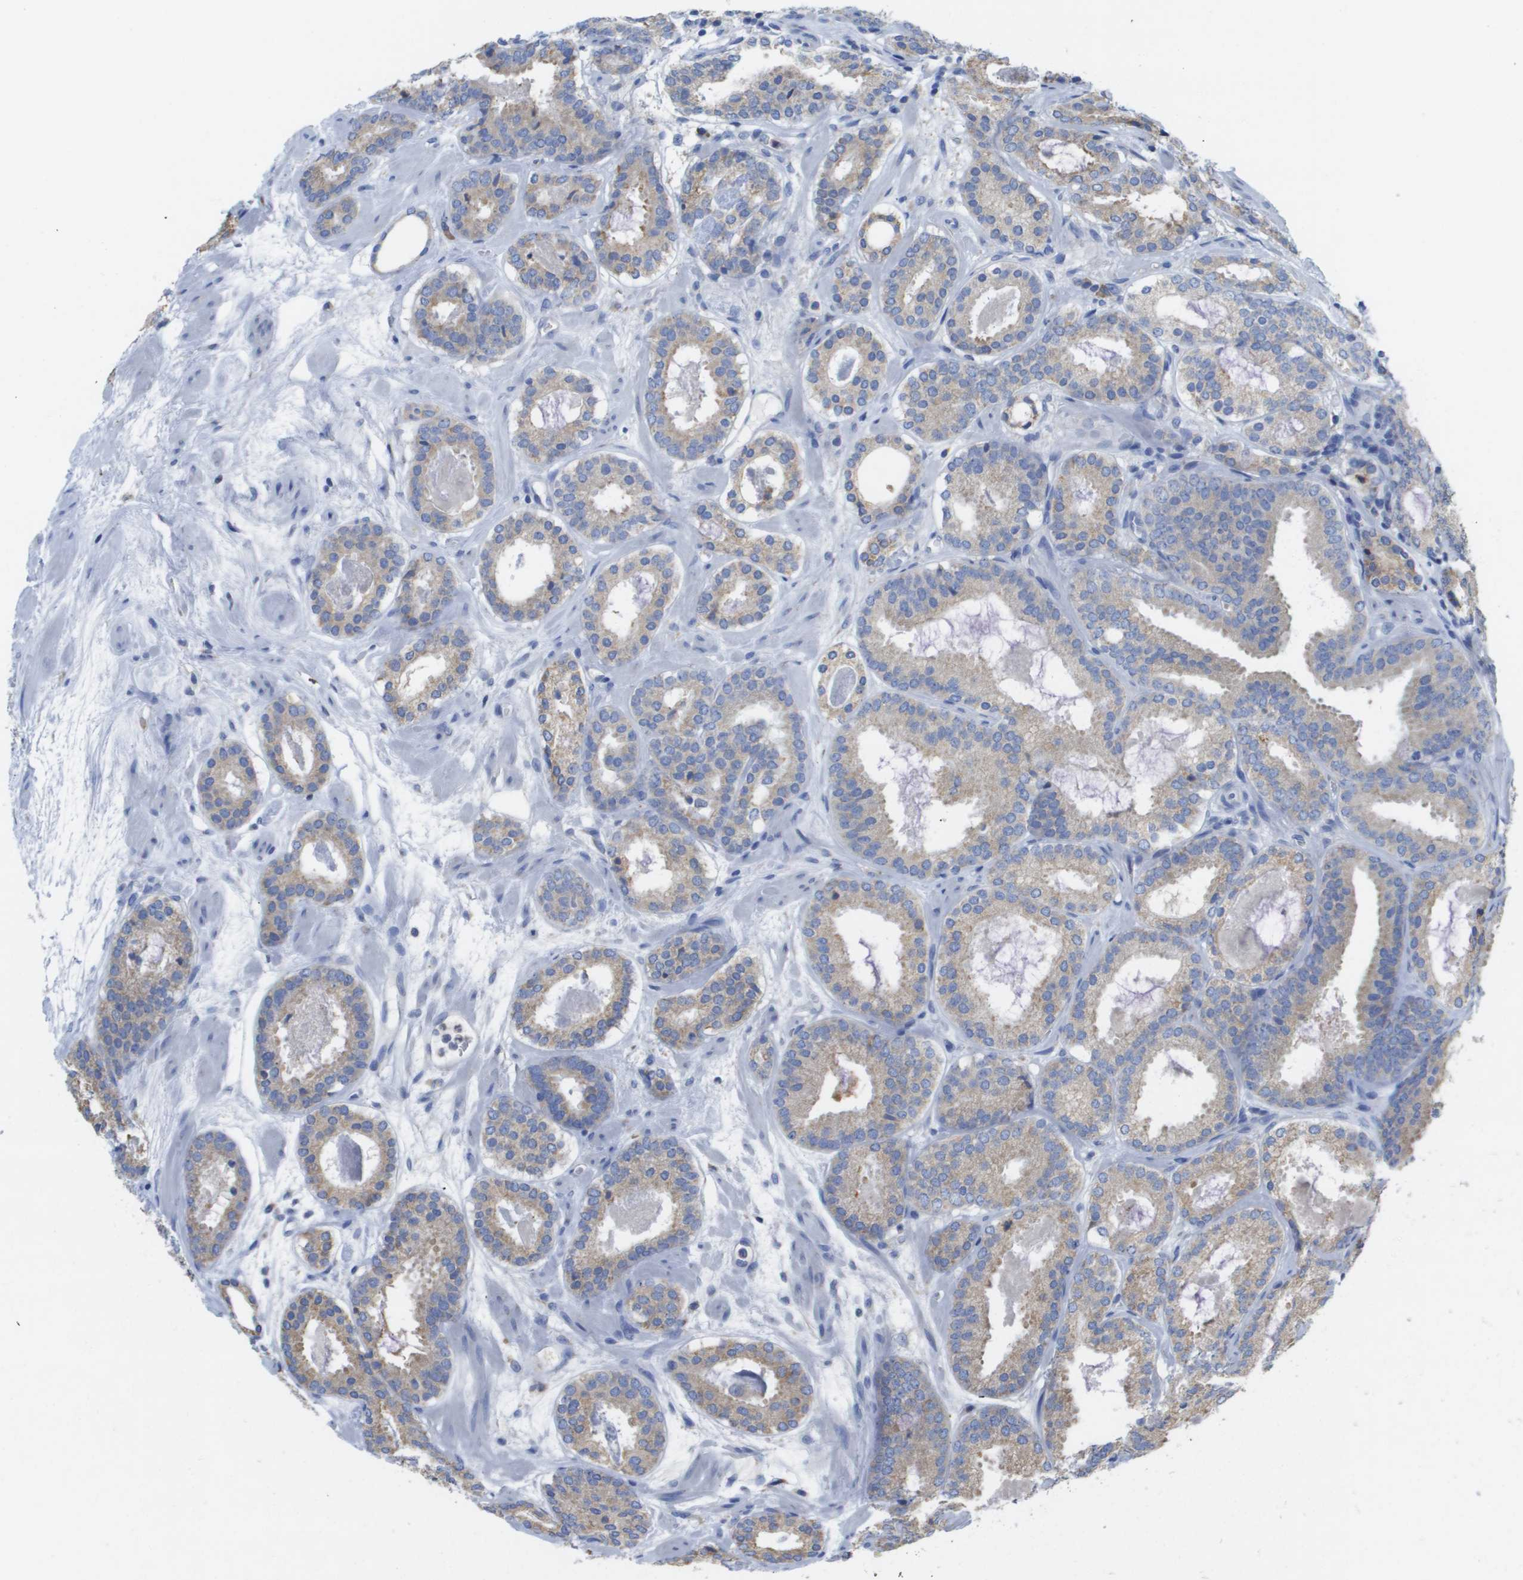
{"staining": {"intensity": "weak", "quantity": "25%-75%", "location": "cytoplasmic/membranous"}, "tissue": "prostate cancer", "cell_type": "Tumor cells", "image_type": "cancer", "snomed": [{"axis": "morphology", "description": "Adenocarcinoma, Low grade"}, {"axis": "topography", "description": "Prostate"}], "caption": "Immunohistochemistry (IHC) staining of prostate low-grade adenocarcinoma, which reveals low levels of weak cytoplasmic/membranous staining in approximately 25%-75% of tumor cells indicating weak cytoplasmic/membranous protein expression. The staining was performed using DAB (brown) for protein detection and nuclei were counterstained in hematoxylin (blue).", "gene": "SDR42E1", "patient": {"sex": "male", "age": 69}}